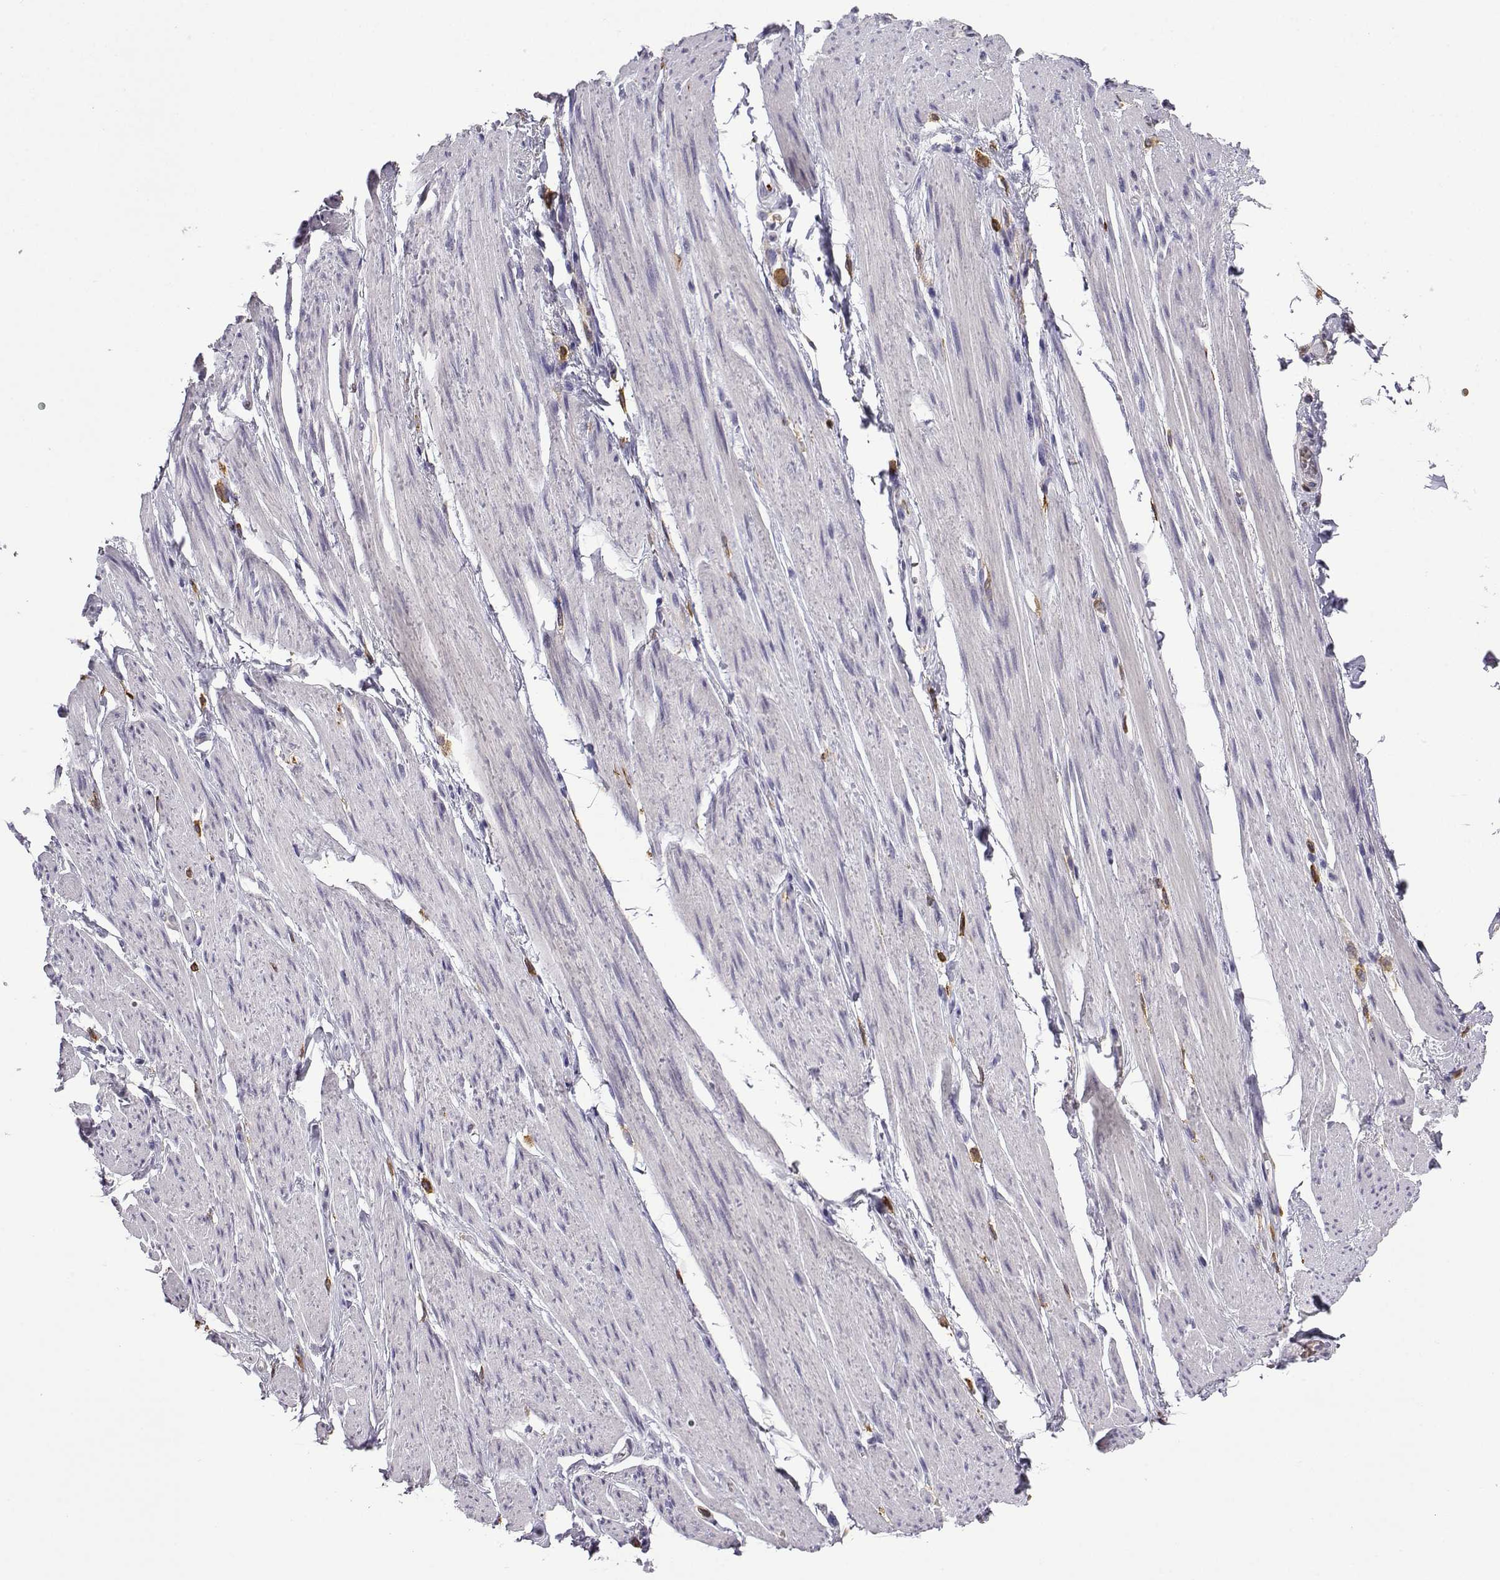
{"staining": {"intensity": "negative", "quantity": "none", "location": "none"}, "tissue": "skeletal muscle", "cell_type": "Myocytes", "image_type": "normal", "snomed": [{"axis": "morphology", "description": "Normal tissue, NOS"}, {"axis": "topography", "description": "Skeletal muscle"}, {"axis": "topography", "description": "Anal"}, {"axis": "topography", "description": "Peripheral nerve tissue"}], "caption": "The micrograph displays no staining of myocytes in normal skeletal muscle.", "gene": "DOCK10", "patient": {"sex": "male", "age": 53}}